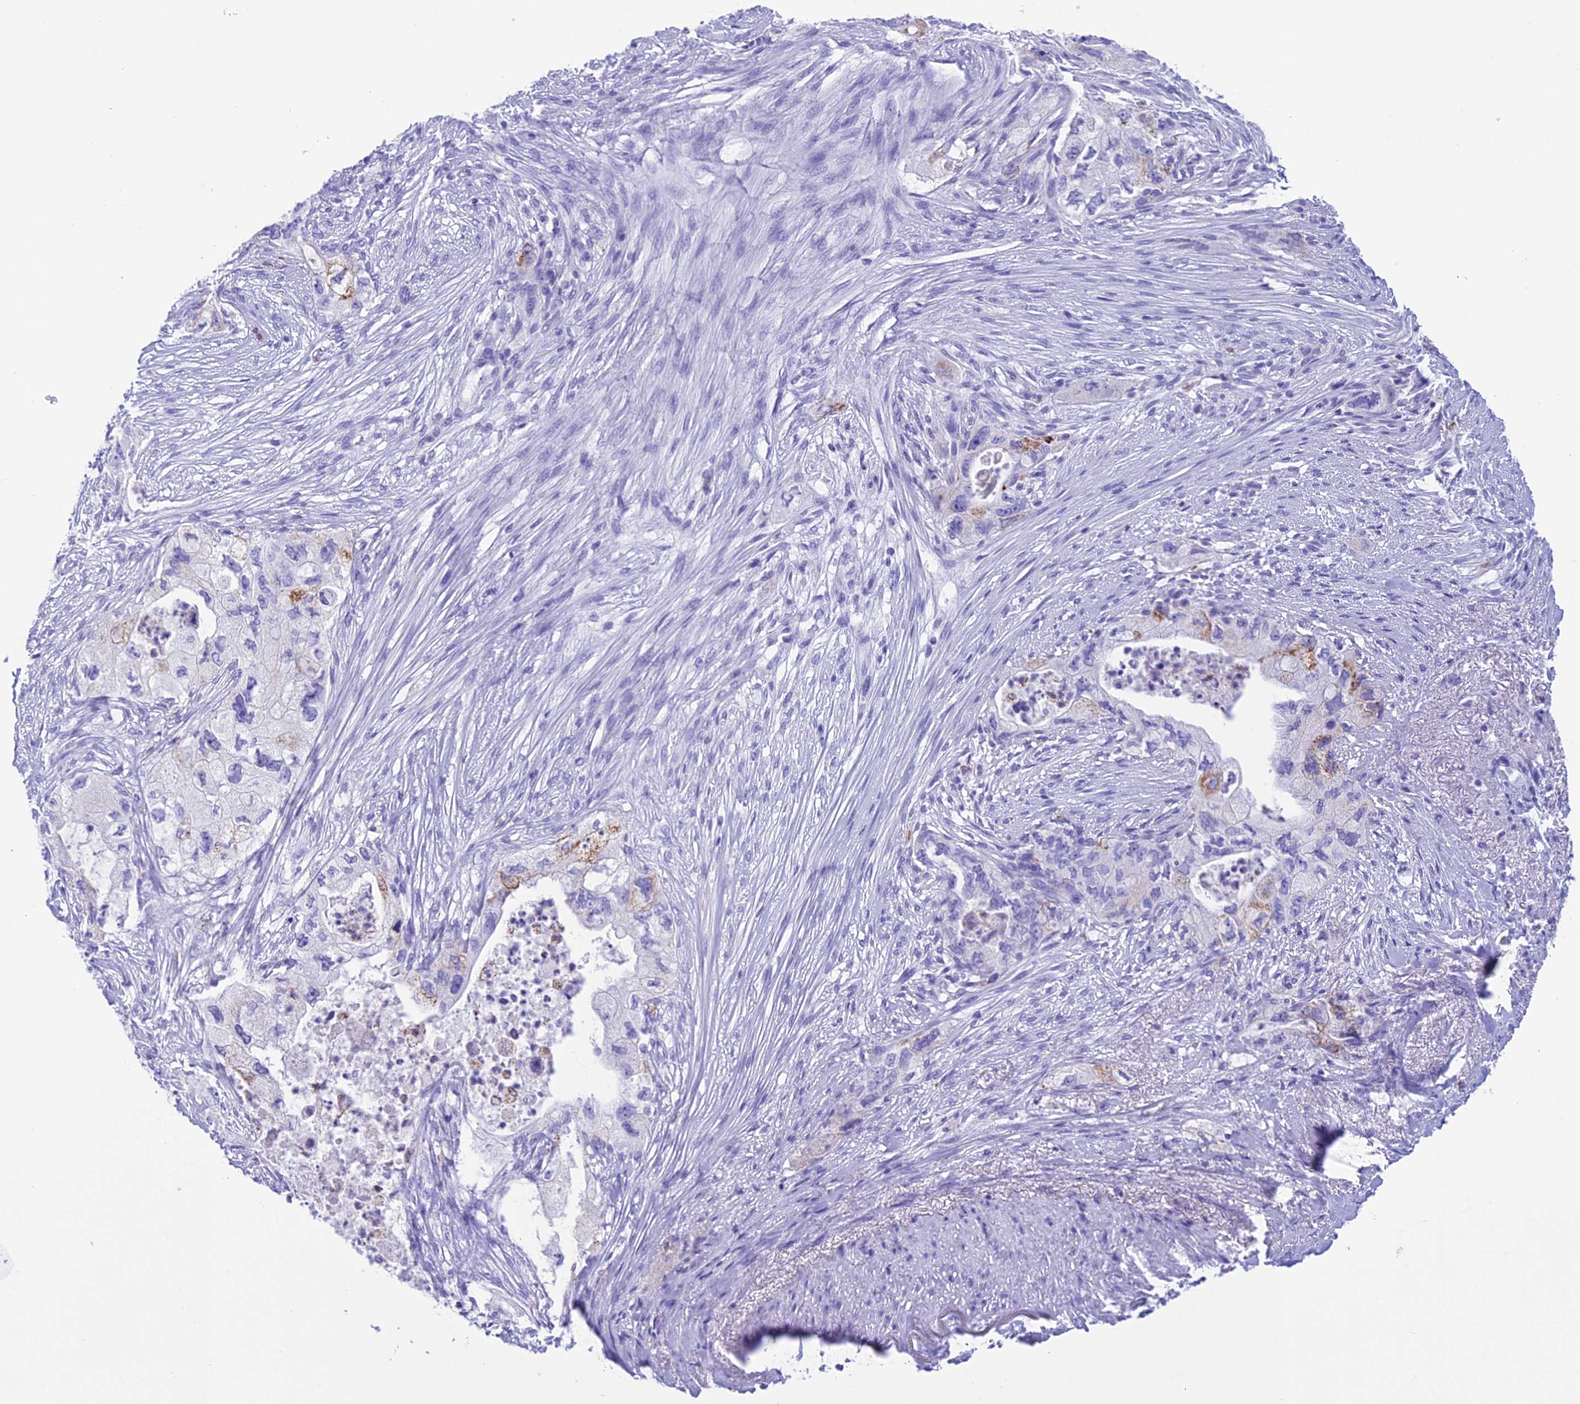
{"staining": {"intensity": "moderate", "quantity": "<25%", "location": "cytoplasmic/membranous"}, "tissue": "pancreatic cancer", "cell_type": "Tumor cells", "image_type": "cancer", "snomed": [{"axis": "morphology", "description": "Adenocarcinoma, NOS"}, {"axis": "topography", "description": "Pancreas"}], "caption": "Protein staining of adenocarcinoma (pancreatic) tissue demonstrates moderate cytoplasmic/membranous expression in approximately <25% of tumor cells.", "gene": "TRAM1L1", "patient": {"sex": "female", "age": 73}}